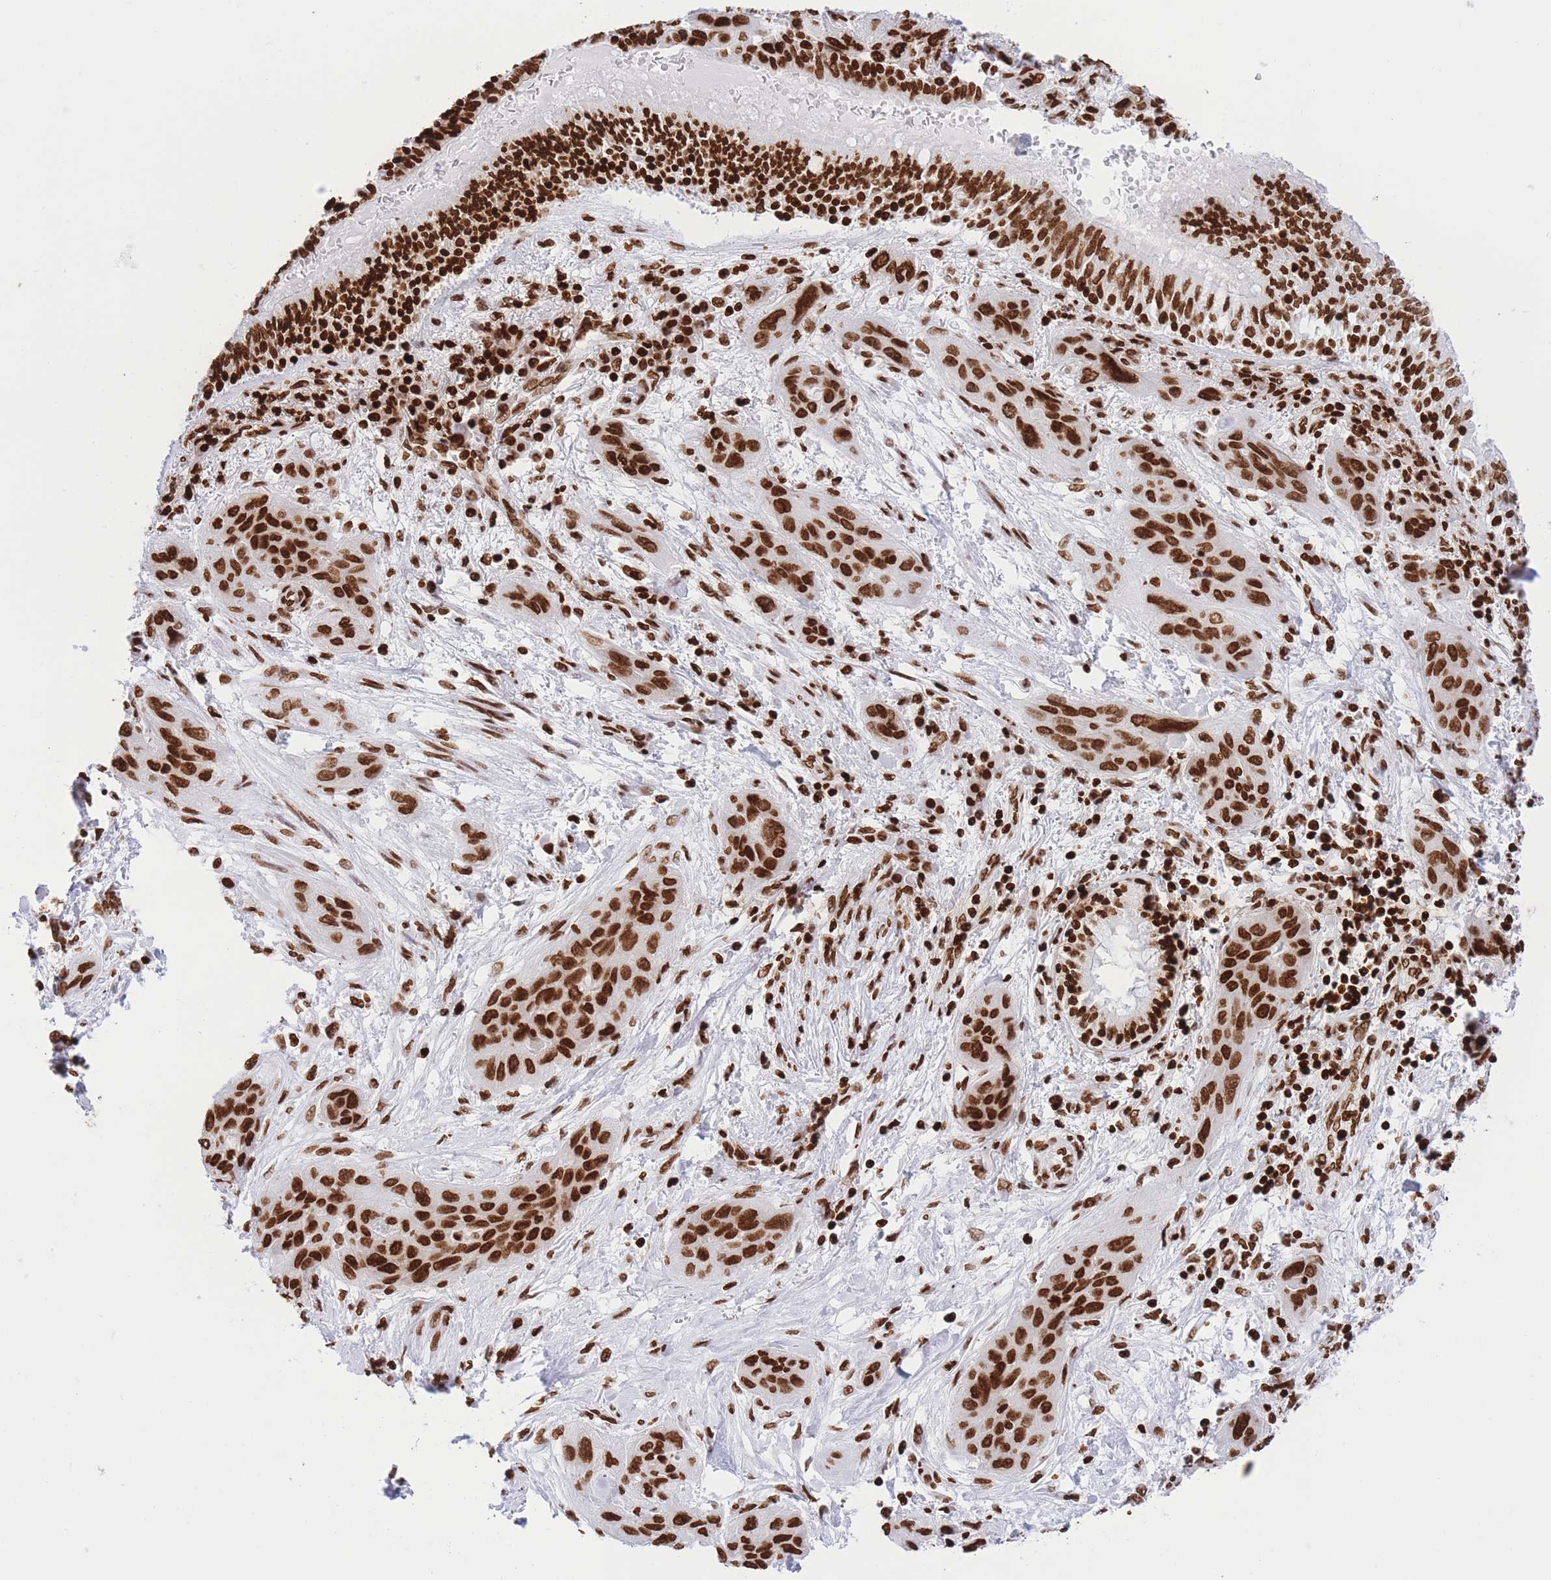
{"staining": {"intensity": "strong", "quantity": ">75%", "location": "nuclear"}, "tissue": "lung cancer", "cell_type": "Tumor cells", "image_type": "cancer", "snomed": [{"axis": "morphology", "description": "Squamous cell carcinoma, NOS"}, {"axis": "topography", "description": "Lung"}], "caption": "This is a photomicrograph of immunohistochemistry staining of lung cancer, which shows strong expression in the nuclear of tumor cells.", "gene": "H2BC11", "patient": {"sex": "female", "age": 70}}